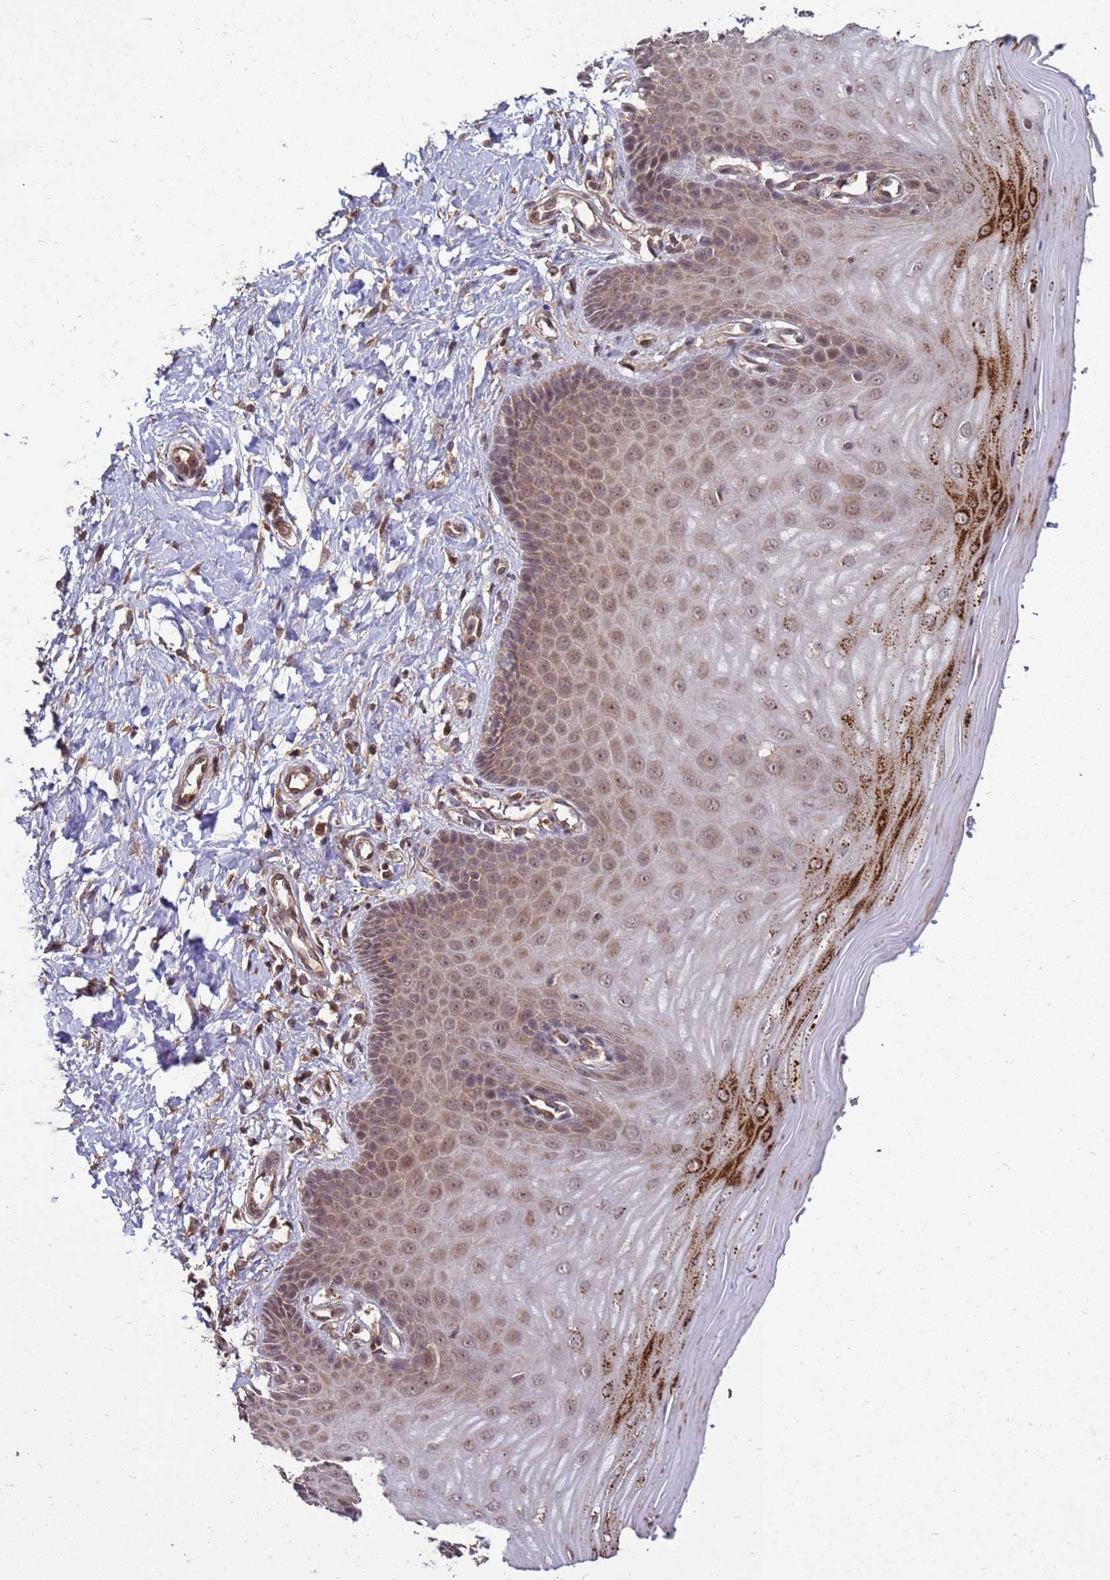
{"staining": {"intensity": "moderate", "quantity": "25%-75%", "location": "cytoplasmic/membranous,nuclear"}, "tissue": "cervix", "cell_type": "Glandular cells", "image_type": "normal", "snomed": [{"axis": "morphology", "description": "Normal tissue, NOS"}, {"axis": "topography", "description": "Cervix"}], "caption": "A brown stain shows moderate cytoplasmic/membranous,nuclear expression of a protein in glandular cells of unremarkable cervix.", "gene": "CRBN", "patient": {"sex": "female", "age": 55}}